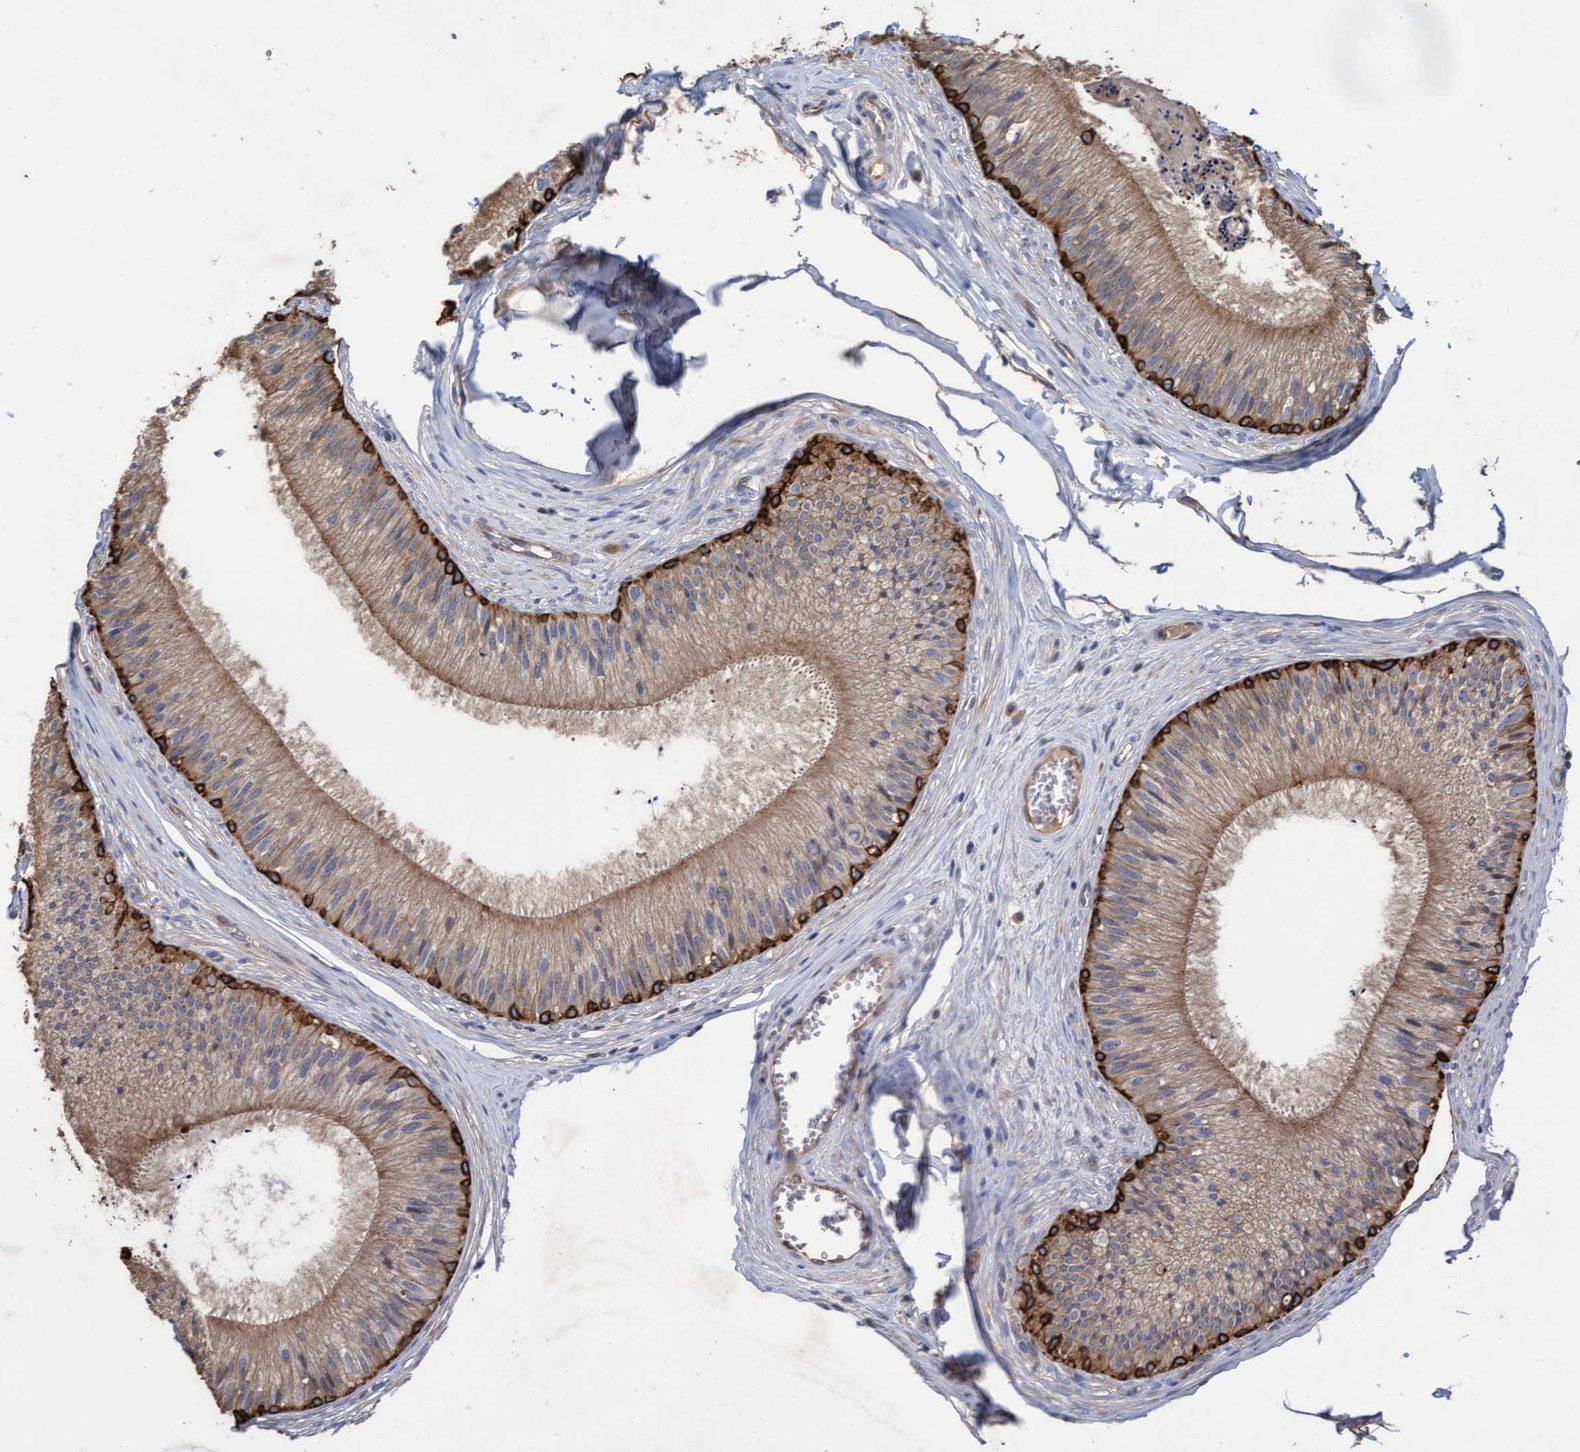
{"staining": {"intensity": "strong", "quantity": "25%-75%", "location": "cytoplasmic/membranous"}, "tissue": "epididymis", "cell_type": "Glandular cells", "image_type": "normal", "snomed": [{"axis": "morphology", "description": "Normal tissue, NOS"}, {"axis": "topography", "description": "Epididymis"}], "caption": "A histopathology image showing strong cytoplasmic/membranous expression in approximately 25%-75% of glandular cells in unremarkable epididymis, as visualized by brown immunohistochemical staining.", "gene": "KRT24", "patient": {"sex": "male", "age": 31}}